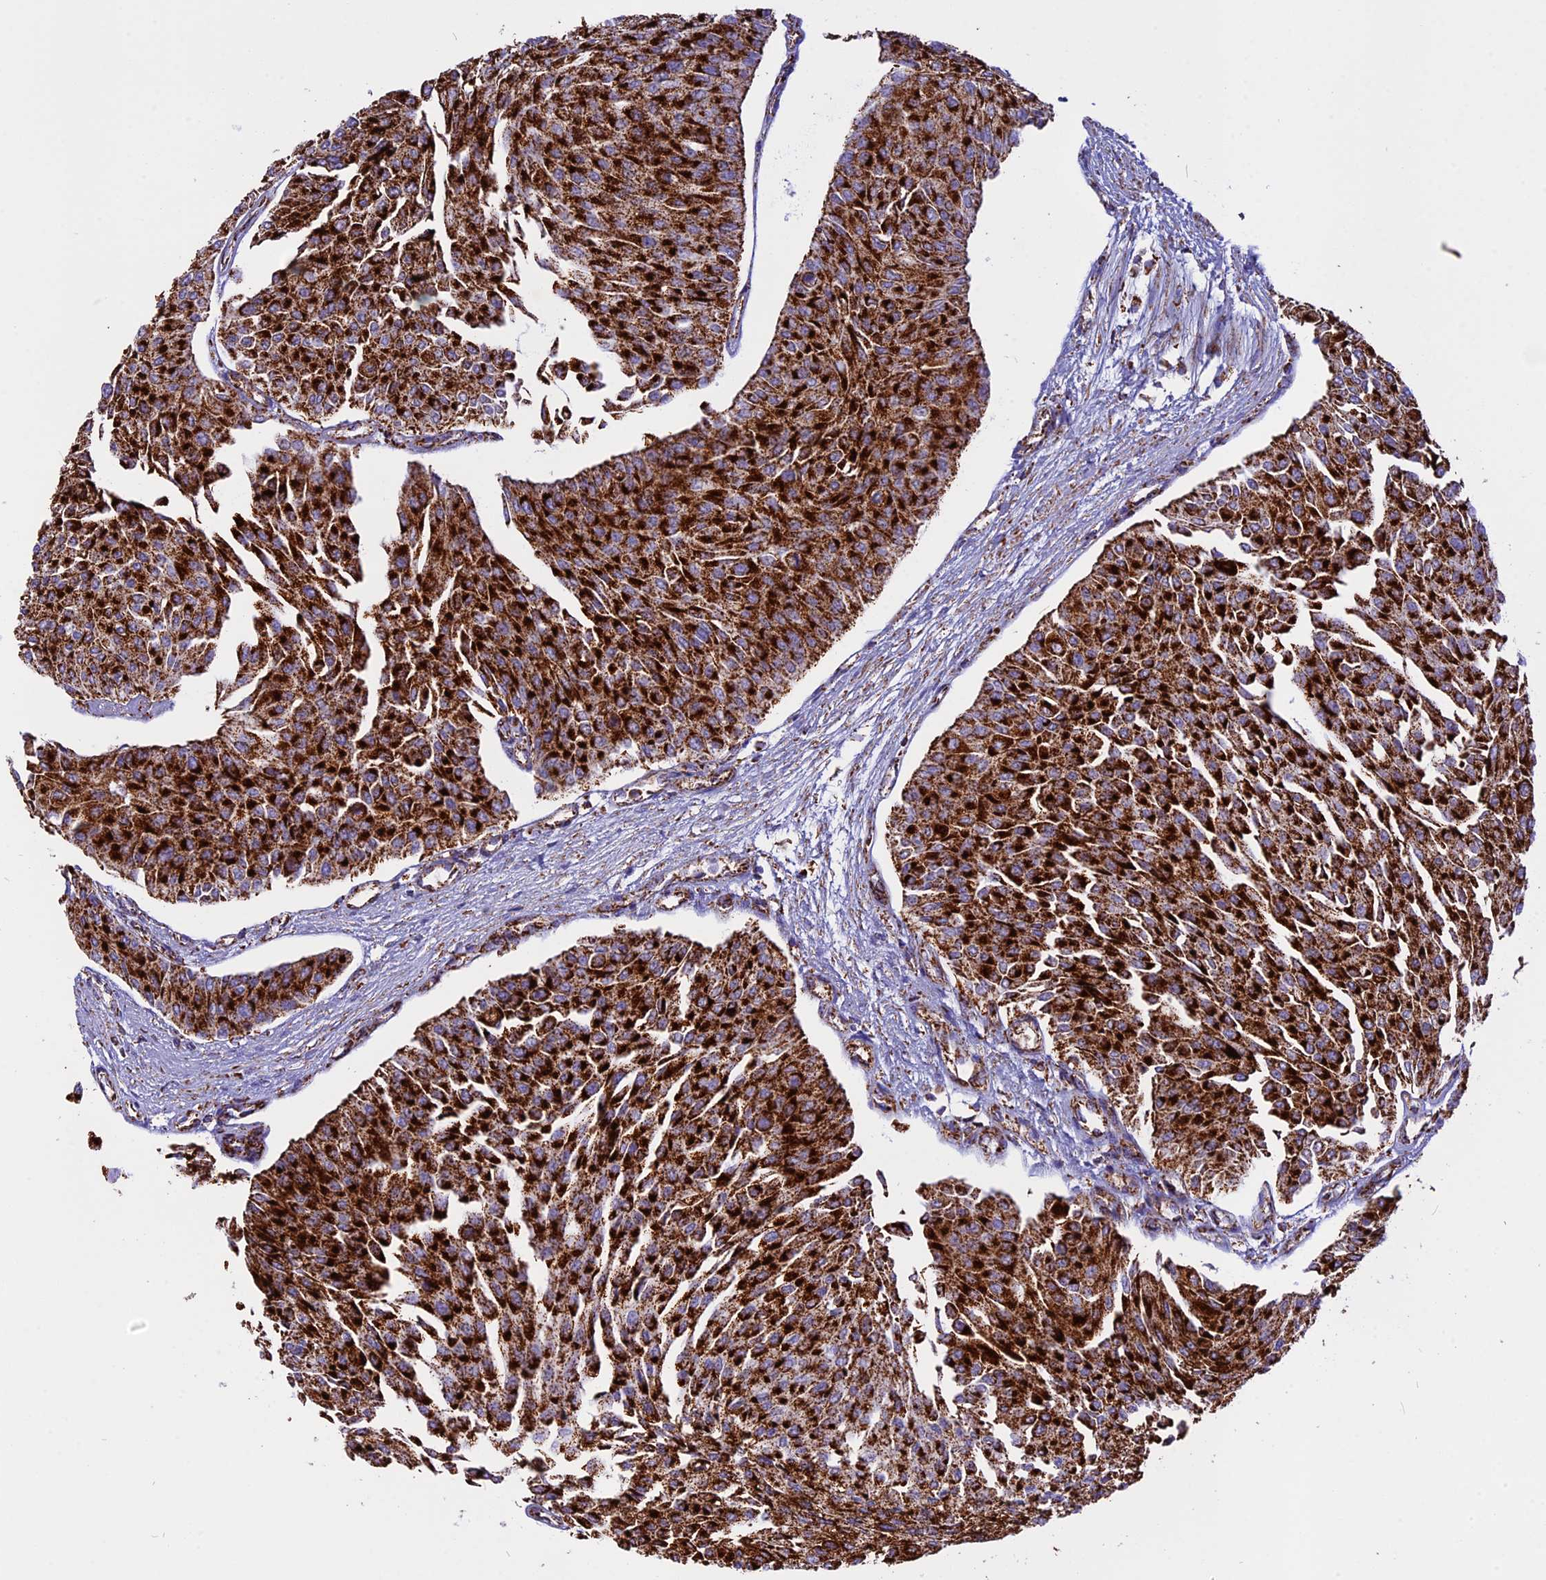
{"staining": {"intensity": "strong", "quantity": ">75%", "location": "cytoplasmic/membranous"}, "tissue": "urothelial cancer", "cell_type": "Tumor cells", "image_type": "cancer", "snomed": [{"axis": "morphology", "description": "Urothelial carcinoma, Low grade"}, {"axis": "topography", "description": "Urinary bladder"}], "caption": "This micrograph shows immunohistochemistry (IHC) staining of urothelial carcinoma (low-grade), with high strong cytoplasmic/membranous expression in approximately >75% of tumor cells.", "gene": "VDAC2", "patient": {"sex": "male", "age": 67}}